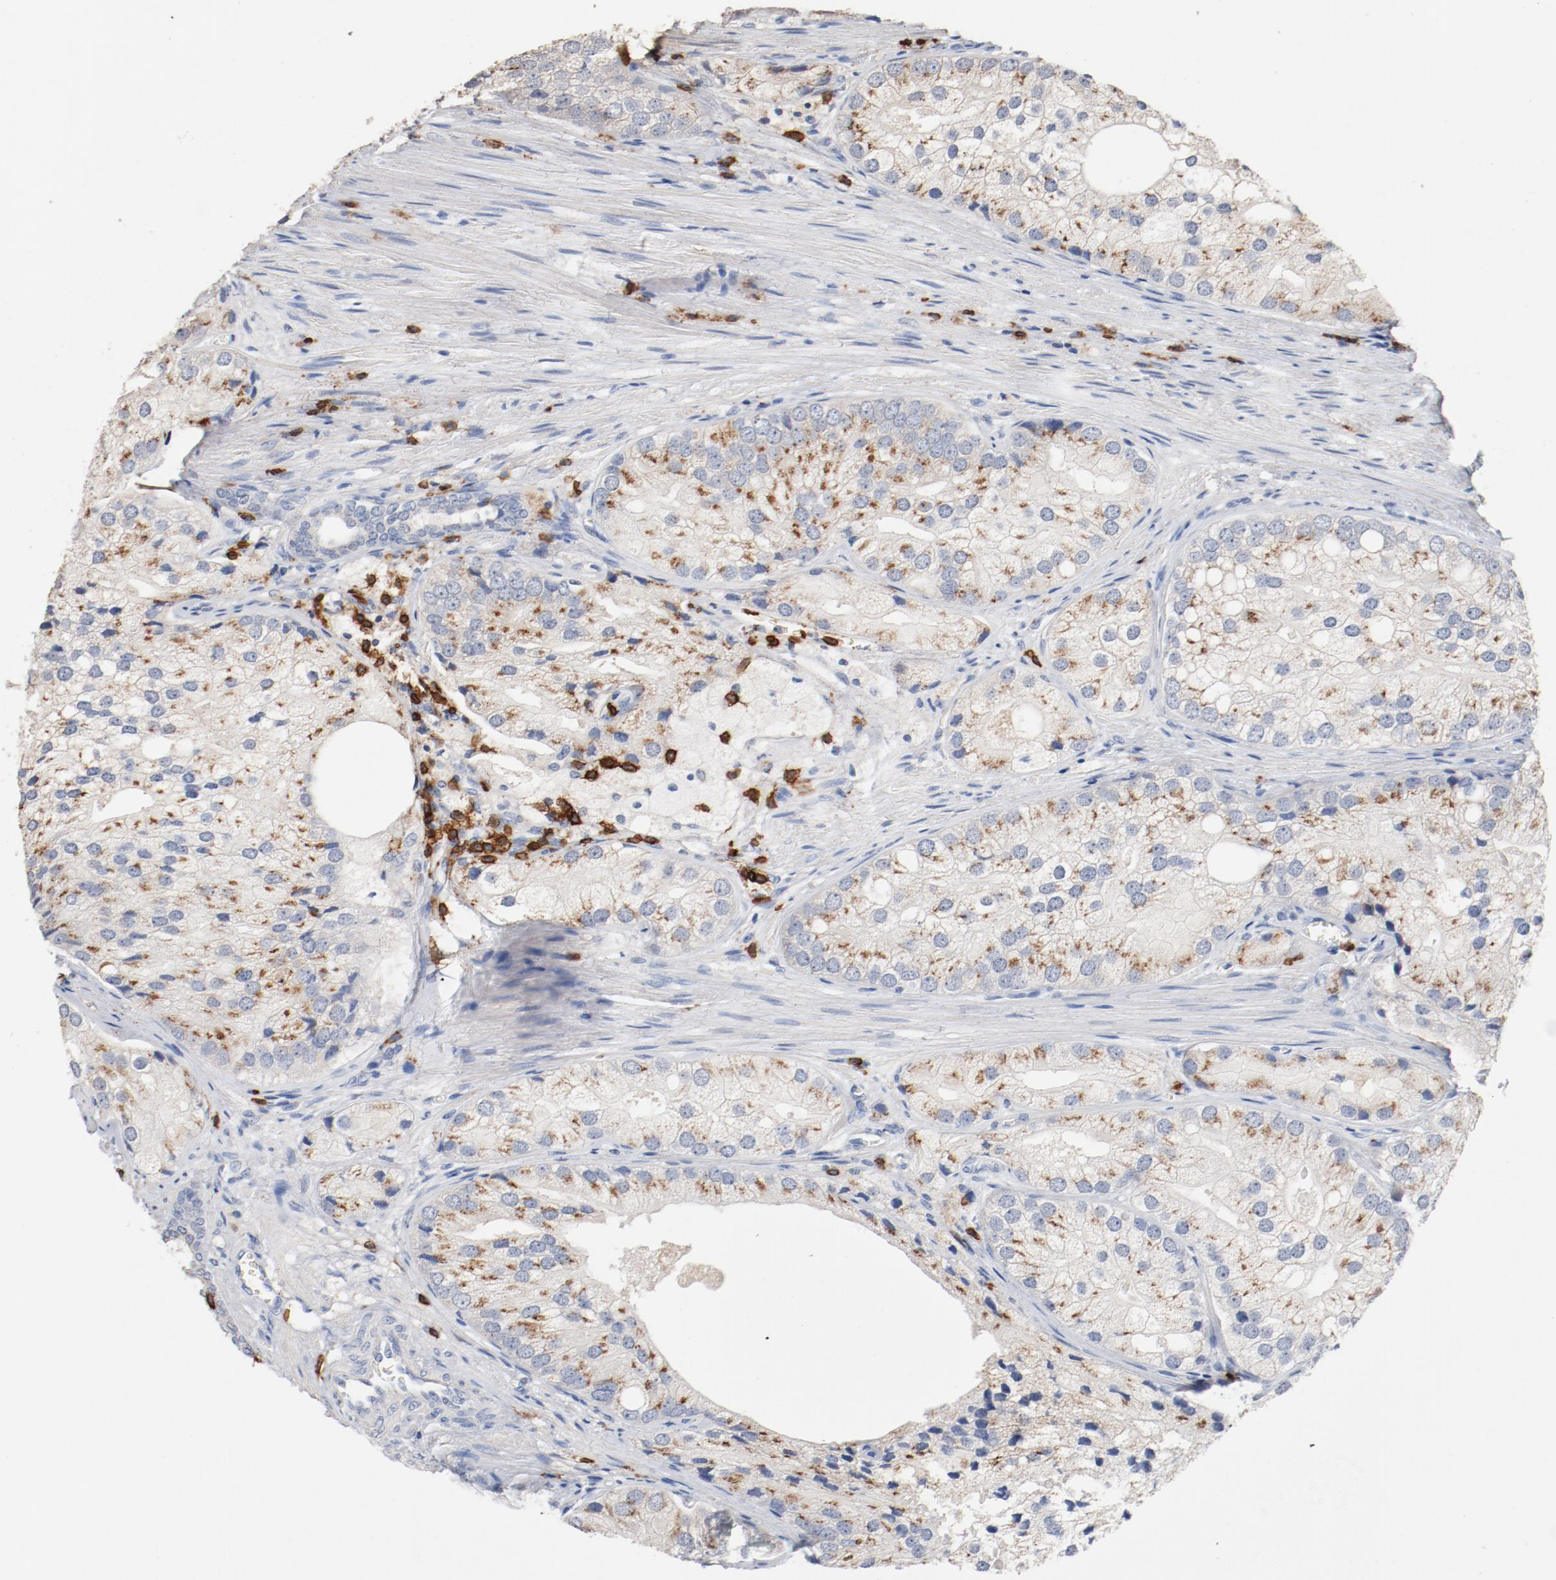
{"staining": {"intensity": "moderate", "quantity": ">75%", "location": "cytoplasmic/membranous"}, "tissue": "prostate cancer", "cell_type": "Tumor cells", "image_type": "cancer", "snomed": [{"axis": "morphology", "description": "Adenocarcinoma, Low grade"}, {"axis": "topography", "description": "Prostate"}], "caption": "This histopathology image shows prostate adenocarcinoma (low-grade) stained with IHC to label a protein in brown. The cytoplasmic/membranous of tumor cells show moderate positivity for the protein. Nuclei are counter-stained blue.", "gene": "CD247", "patient": {"sex": "male", "age": 69}}